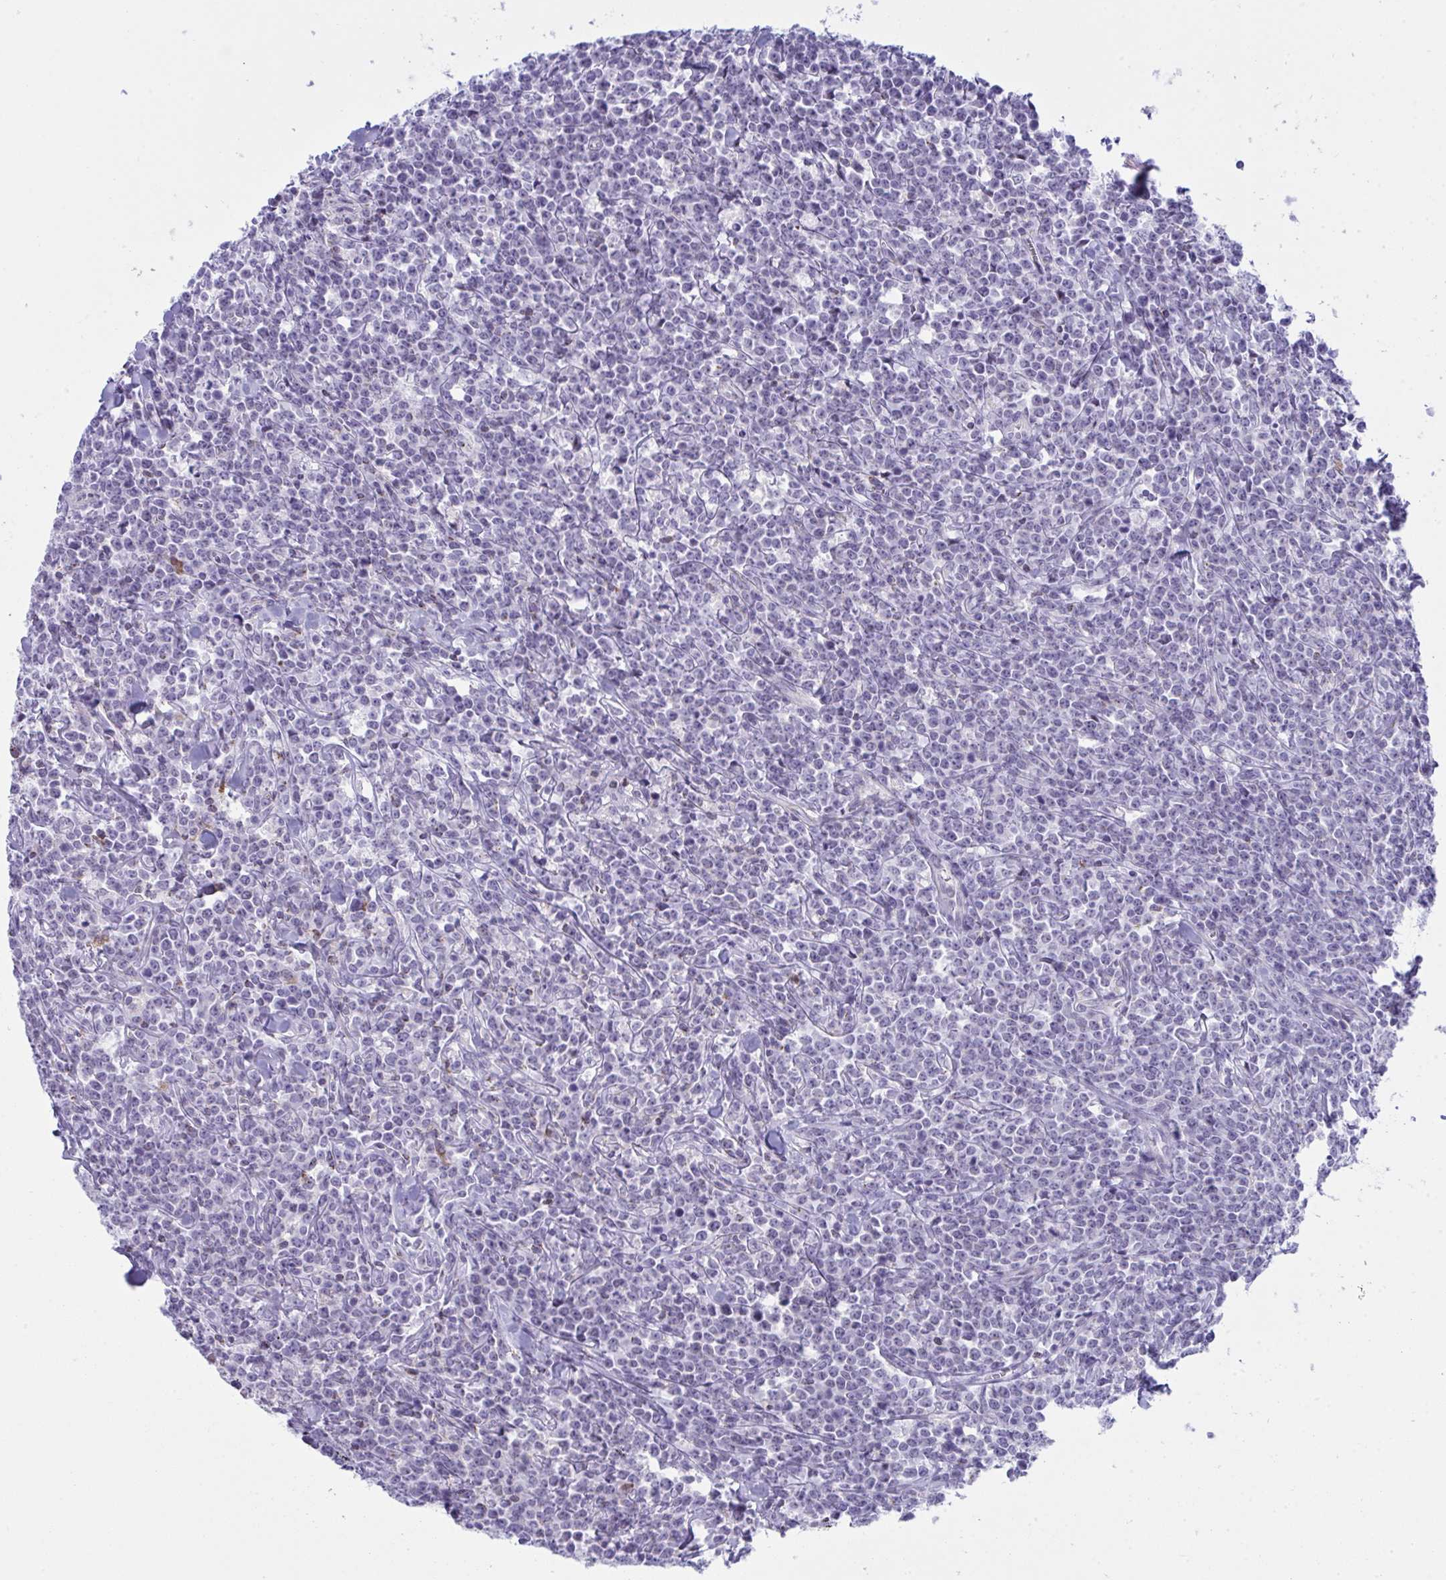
{"staining": {"intensity": "negative", "quantity": "none", "location": "none"}, "tissue": "lymphoma", "cell_type": "Tumor cells", "image_type": "cancer", "snomed": [{"axis": "morphology", "description": "Malignant lymphoma, non-Hodgkin's type, High grade"}, {"axis": "topography", "description": "Small intestine"}], "caption": "IHC photomicrograph of neoplastic tissue: human malignant lymphoma, non-Hodgkin's type (high-grade) stained with DAB (3,3'-diaminobenzidine) reveals no significant protein staining in tumor cells.", "gene": "PLA2G12B", "patient": {"sex": "female", "age": 56}}